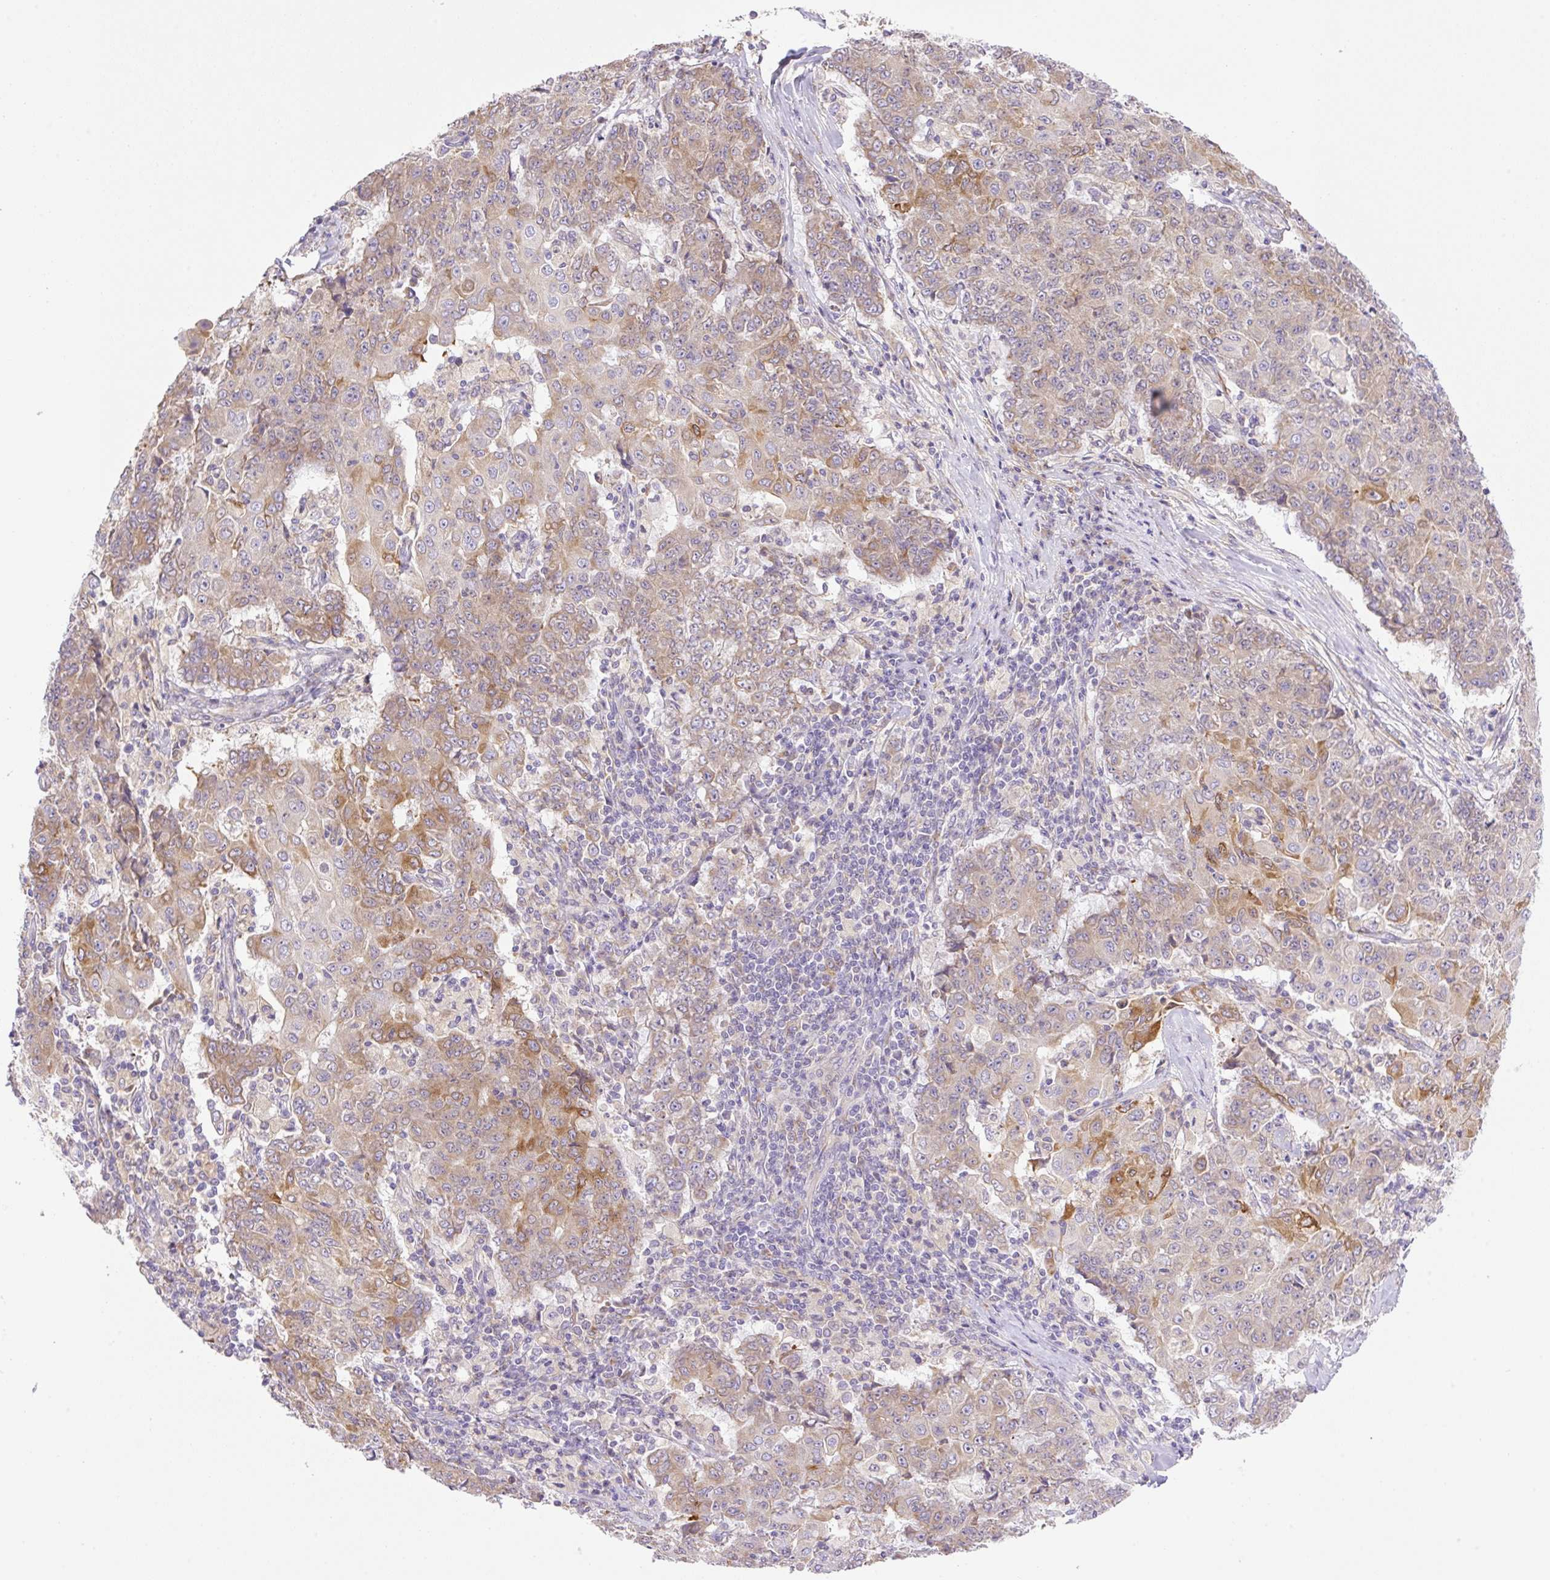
{"staining": {"intensity": "moderate", "quantity": "25%-75%", "location": "cytoplasmic/membranous"}, "tissue": "ovarian cancer", "cell_type": "Tumor cells", "image_type": "cancer", "snomed": [{"axis": "morphology", "description": "Carcinoma, endometroid"}, {"axis": "topography", "description": "Ovary"}], "caption": "Protein expression analysis of endometroid carcinoma (ovarian) reveals moderate cytoplasmic/membranous positivity in approximately 25%-75% of tumor cells.", "gene": "POFUT1", "patient": {"sex": "female", "age": 42}}